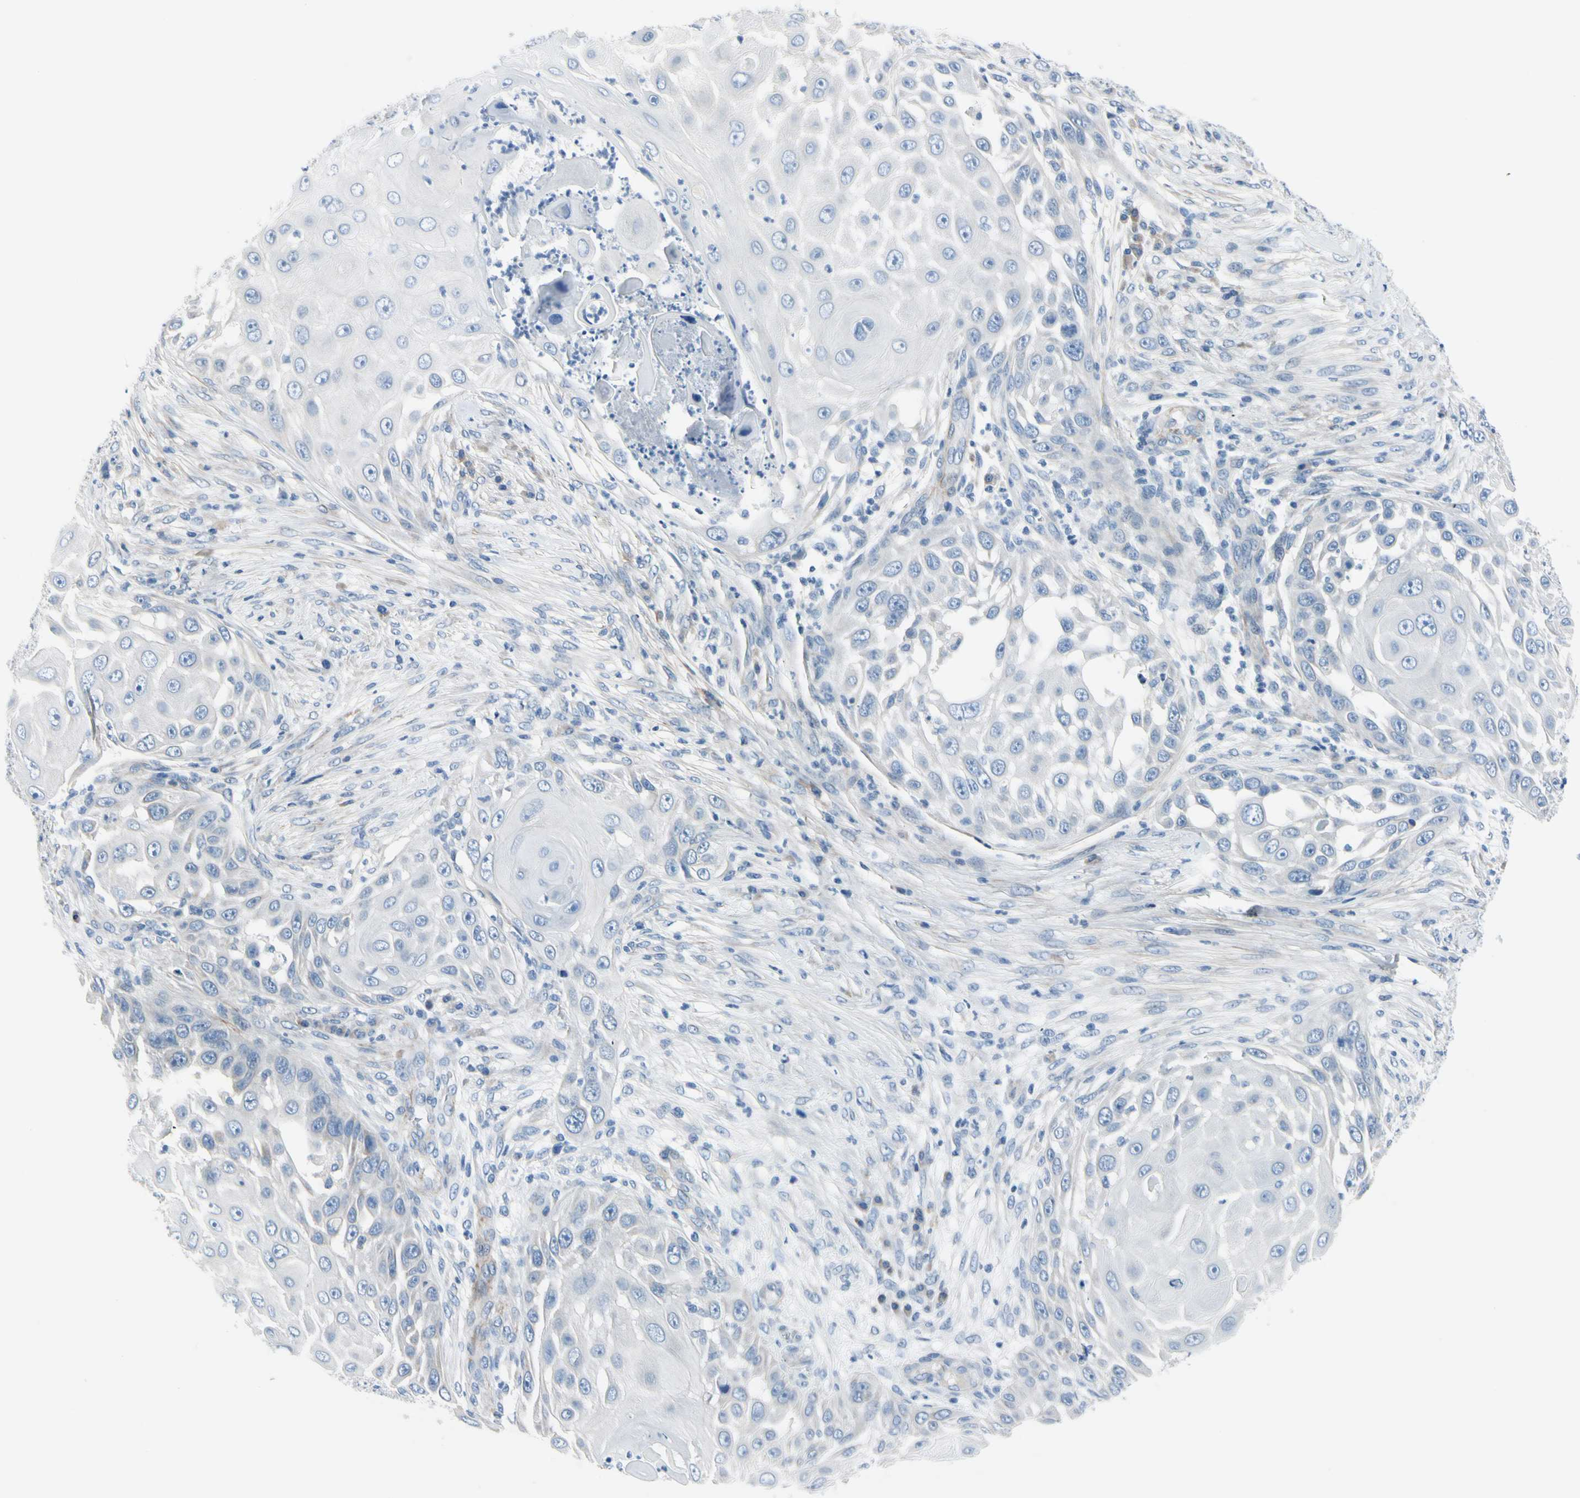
{"staining": {"intensity": "negative", "quantity": "none", "location": "none"}, "tissue": "skin cancer", "cell_type": "Tumor cells", "image_type": "cancer", "snomed": [{"axis": "morphology", "description": "Squamous cell carcinoma, NOS"}, {"axis": "topography", "description": "Skin"}], "caption": "There is no significant expression in tumor cells of skin cancer.", "gene": "FCER2", "patient": {"sex": "female", "age": 44}}